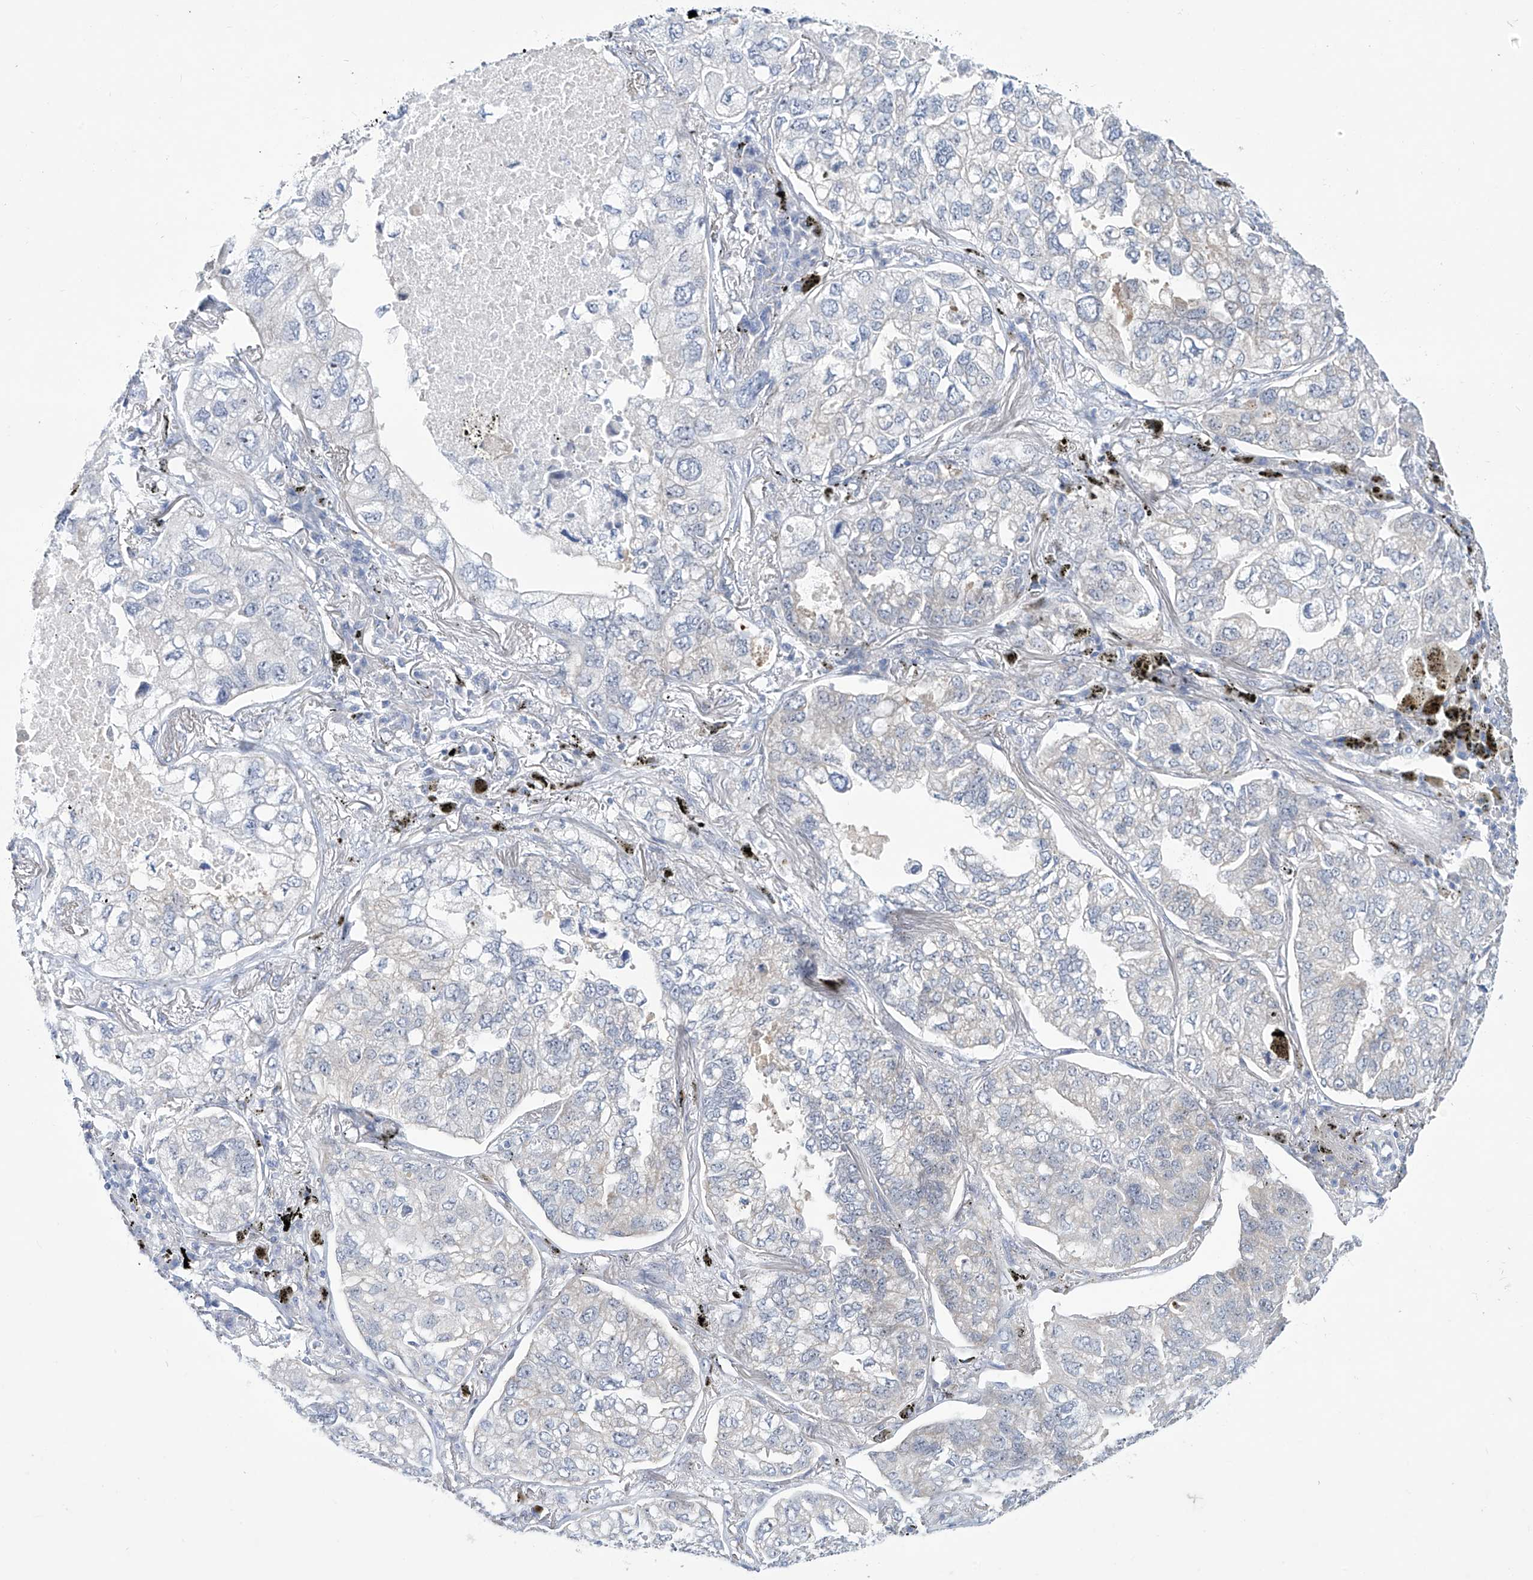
{"staining": {"intensity": "negative", "quantity": "none", "location": "none"}, "tissue": "lung cancer", "cell_type": "Tumor cells", "image_type": "cancer", "snomed": [{"axis": "morphology", "description": "Adenocarcinoma, NOS"}, {"axis": "topography", "description": "Lung"}], "caption": "Lung adenocarcinoma was stained to show a protein in brown. There is no significant positivity in tumor cells.", "gene": "TRIM60", "patient": {"sex": "male", "age": 65}}